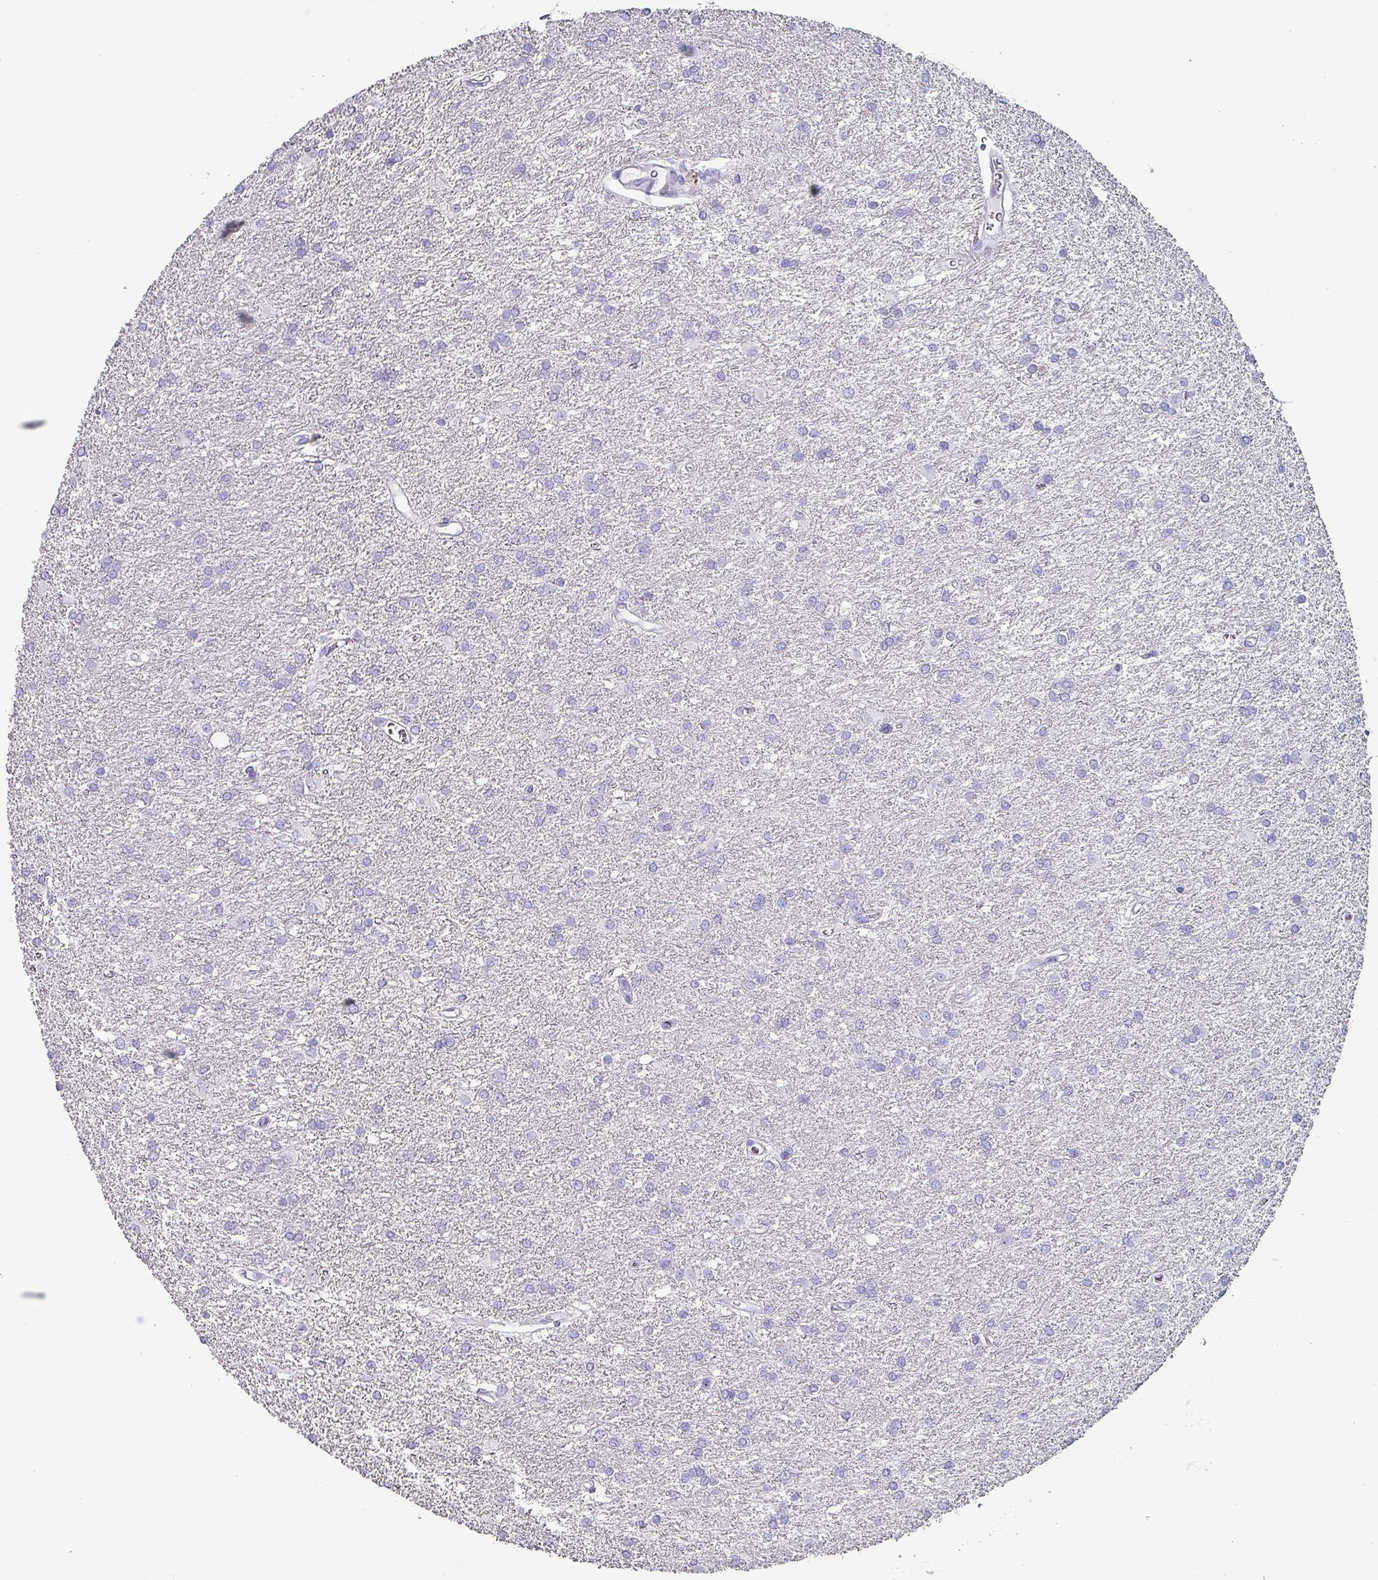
{"staining": {"intensity": "negative", "quantity": "none", "location": "none"}, "tissue": "glioma", "cell_type": "Tumor cells", "image_type": "cancer", "snomed": [{"axis": "morphology", "description": "Glioma, malignant, High grade"}, {"axis": "topography", "description": "Brain"}], "caption": "A high-resolution micrograph shows immunohistochemistry staining of glioma, which demonstrates no significant staining in tumor cells.", "gene": "INS-IGF2", "patient": {"sex": "female", "age": 50}}